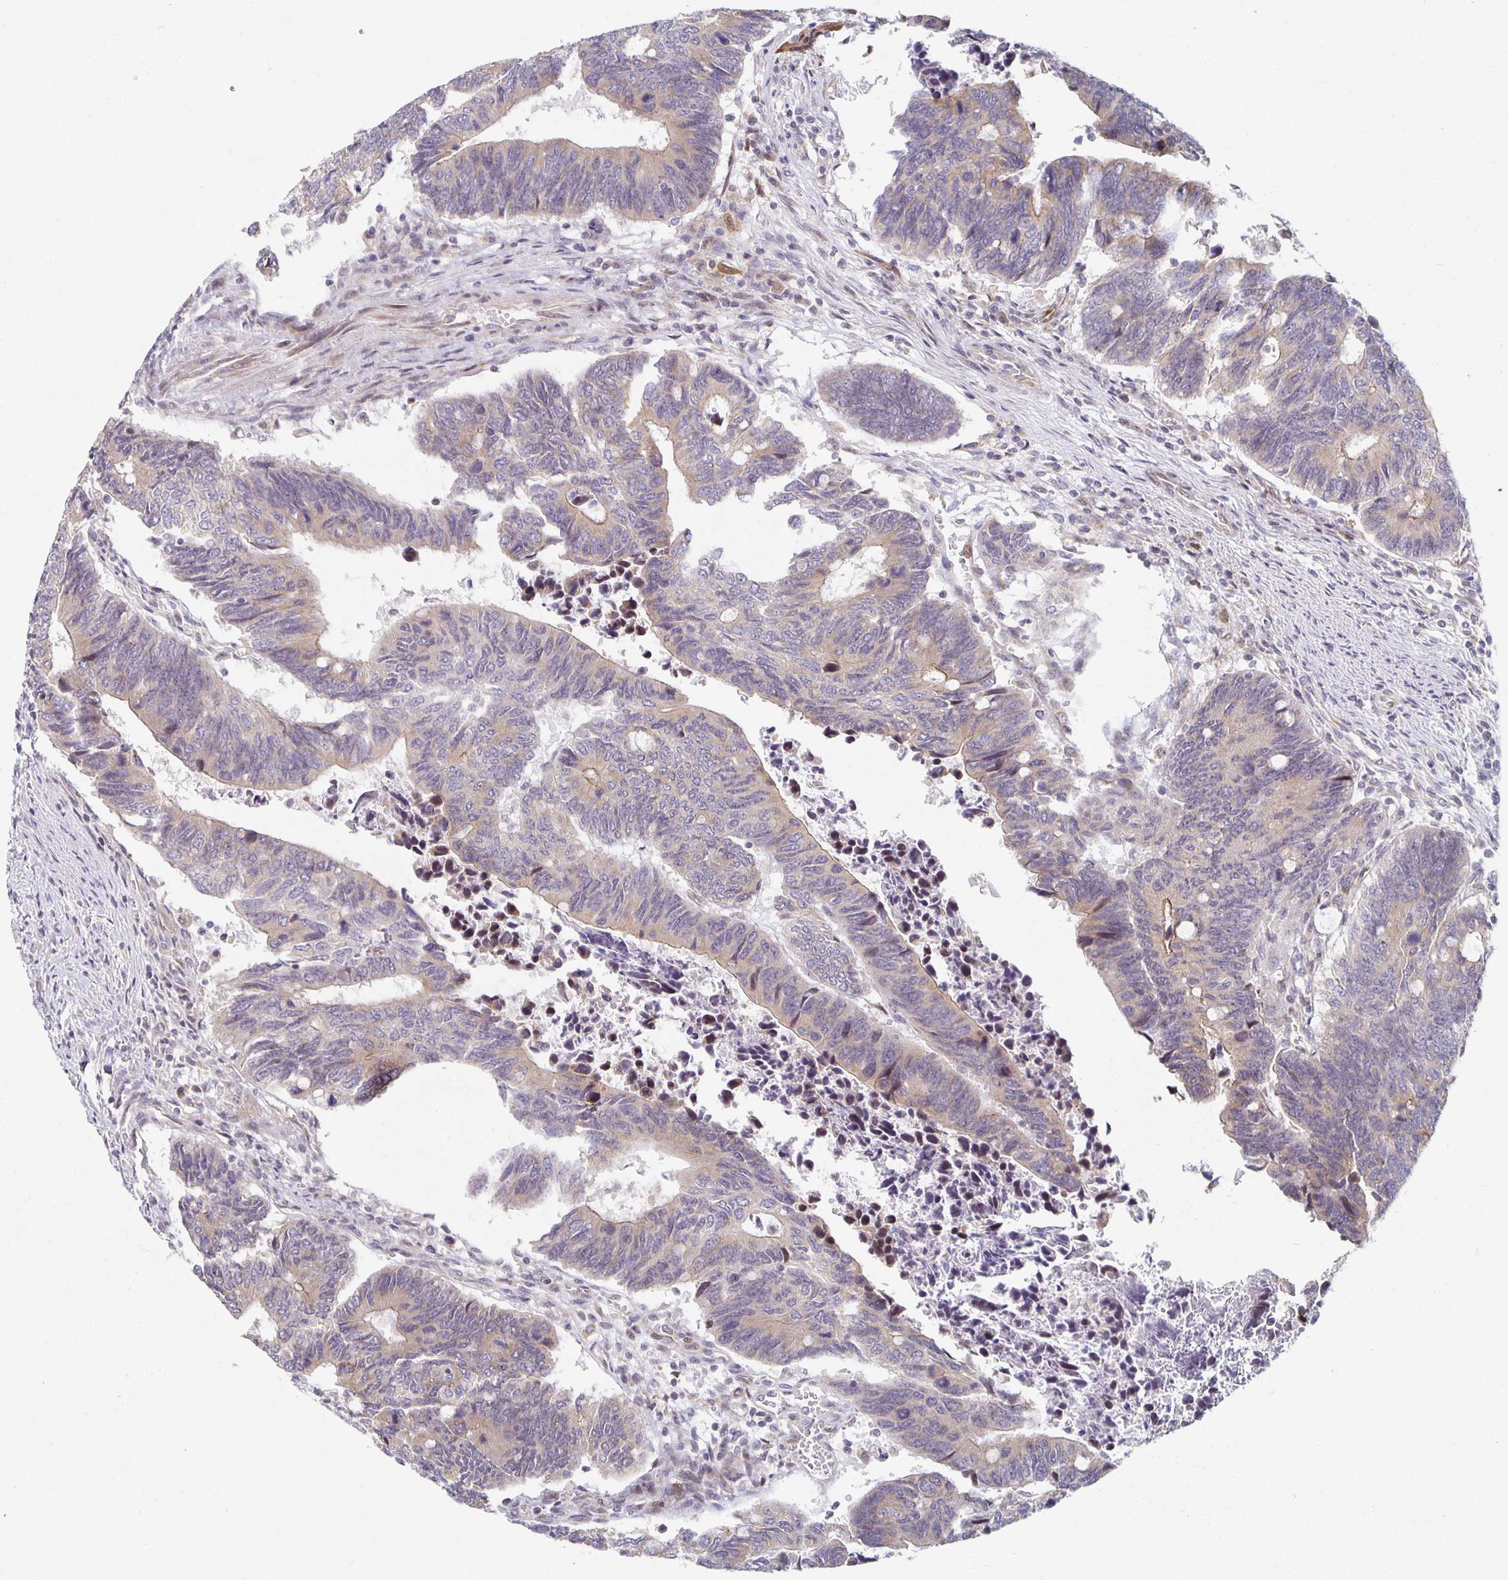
{"staining": {"intensity": "weak", "quantity": "25%-75%", "location": "cytoplasmic/membranous"}, "tissue": "colorectal cancer", "cell_type": "Tumor cells", "image_type": "cancer", "snomed": [{"axis": "morphology", "description": "Adenocarcinoma, NOS"}, {"axis": "topography", "description": "Colon"}], "caption": "Weak cytoplasmic/membranous expression is identified in approximately 25%-75% of tumor cells in colorectal cancer (adenocarcinoma). The protein is shown in brown color, while the nuclei are stained blue.", "gene": "HCFC1R1", "patient": {"sex": "male", "age": 87}}